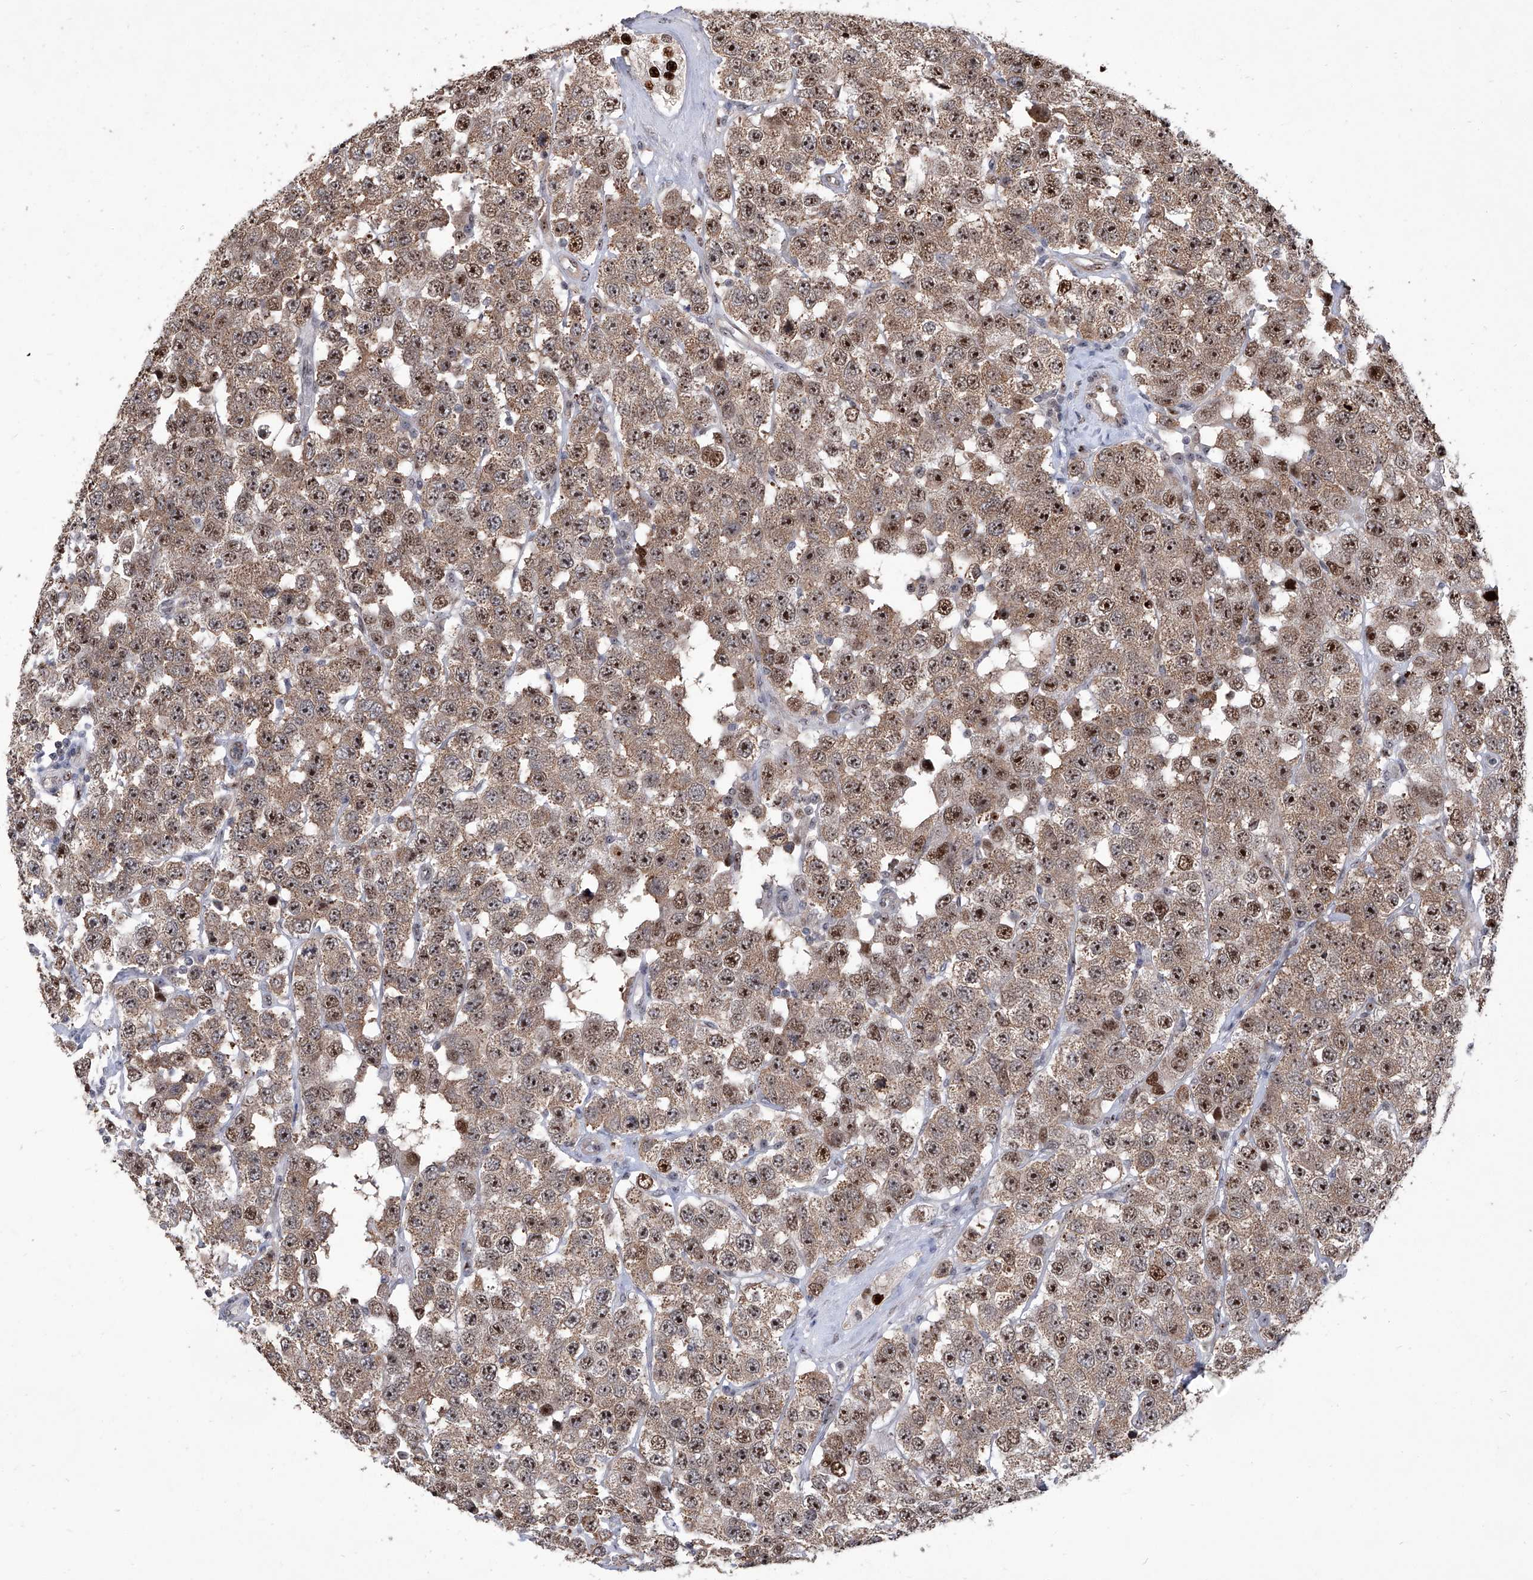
{"staining": {"intensity": "moderate", "quantity": ">75%", "location": "cytoplasmic/membranous,nuclear"}, "tissue": "testis cancer", "cell_type": "Tumor cells", "image_type": "cancer", "snomed": [{"axis": "morphology", "description": "Seminoma, NOS"}, {"axis": "topography", "description": "Testis"}], "caption": "This micrograph reveals immunohistochemistry staining of human testis seminoma, with medium moderate cytoplasmic/membranous and nuclear positivity in approximately >75% of tumor cells.", "gene": "CMTR1", "patient": {"sex": "male", "age": 28}}